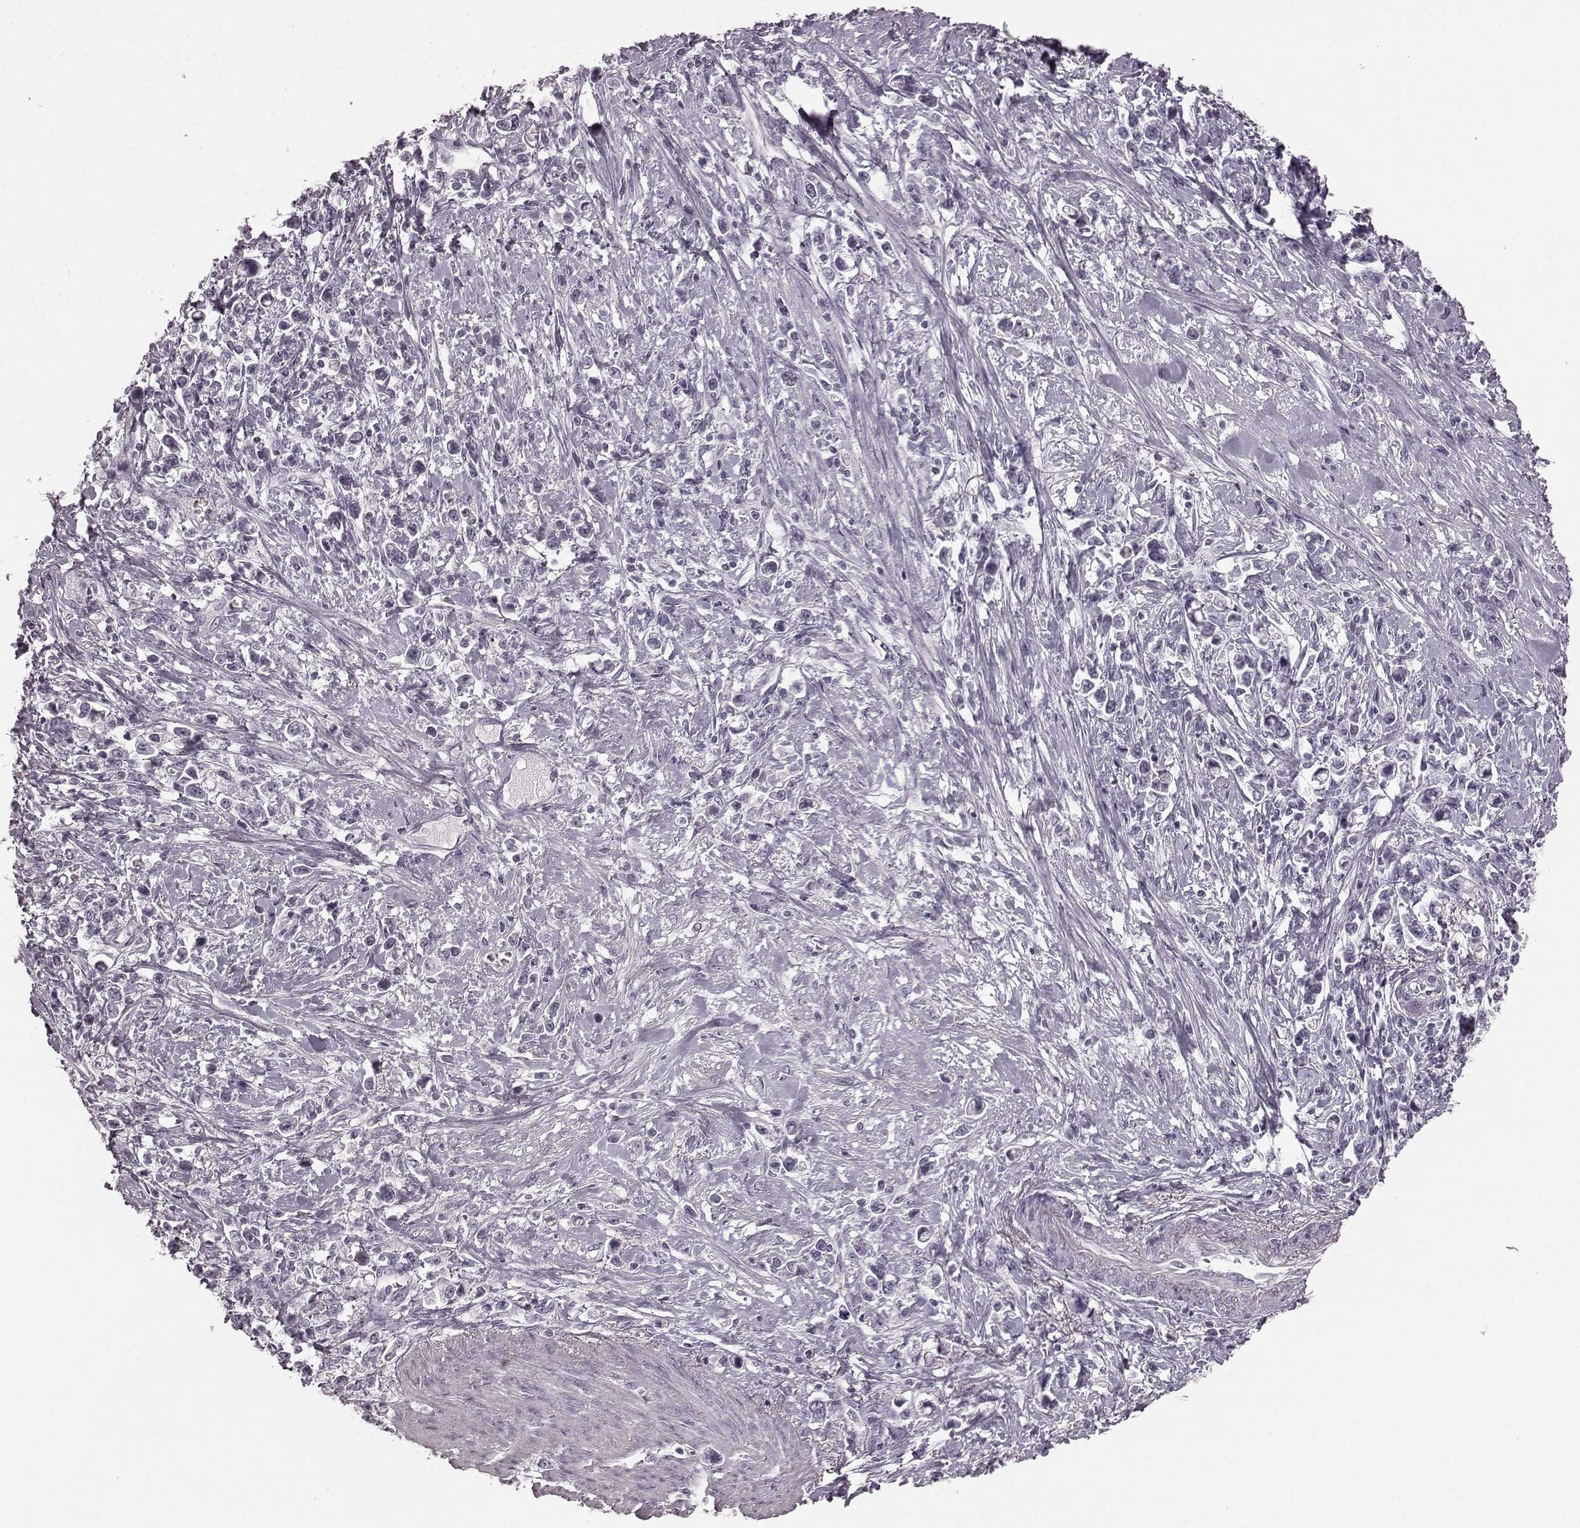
{"staining": {"intensity": "negative", "quantity": "none", "location": "none"}, "tissue": "stomach cancer", "cell_type": "Tumor cells", "image_type": "cancer", "snomed": [{"axis": "morphology", "description": "Adenocarcinoma, NOS"}, {"axis": "topography", "description": "Stomach"}], "caption": "Immunohistochemistry of stomach cancer demonstrates no expression in tumor cells.", "gene": "TMPRSS15", "patient": {"sex": "male", "age": 63}}